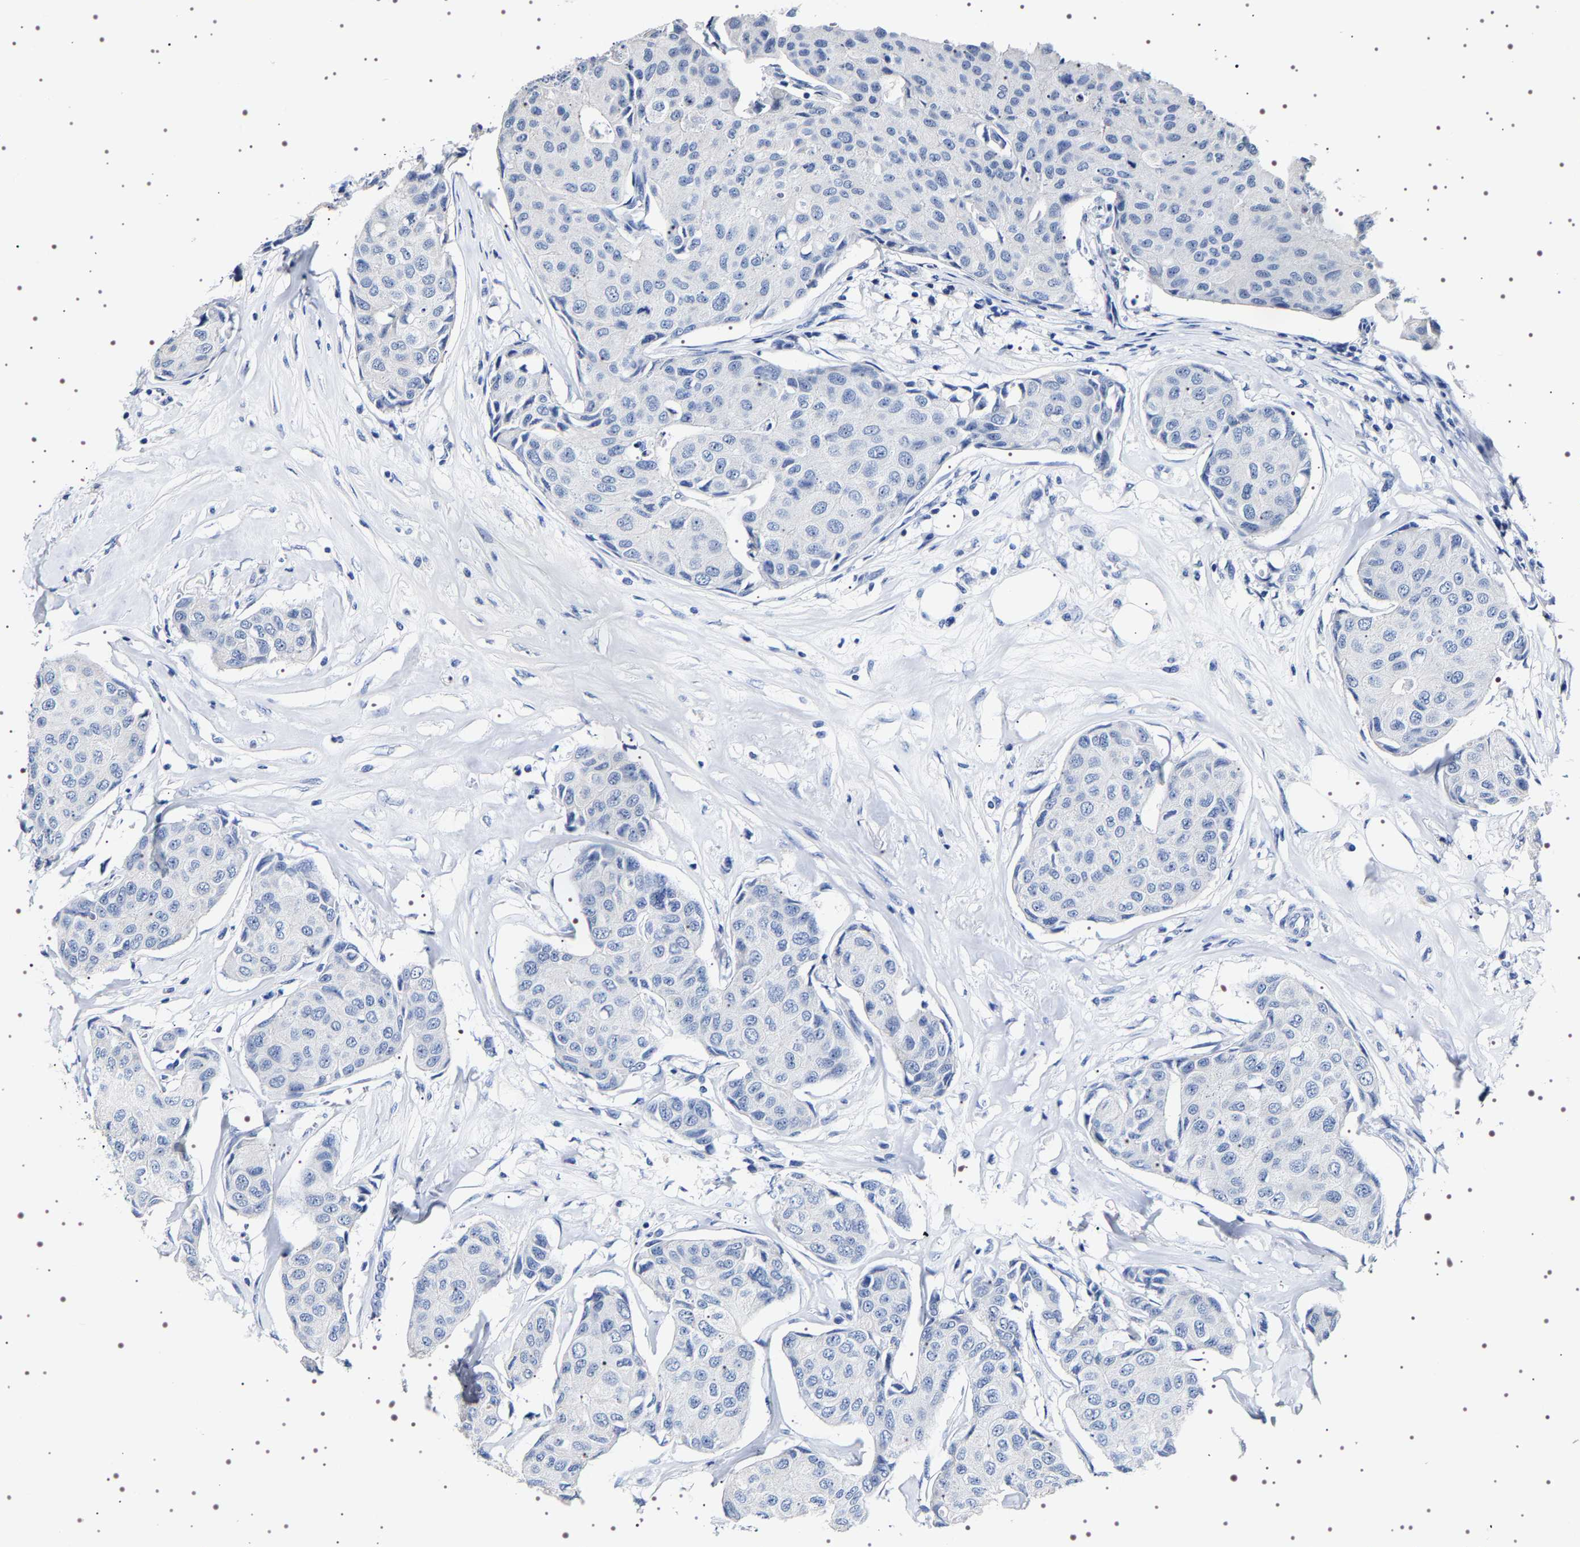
{"staining": {"intensity": "negative", "quantity": "none", "location": "none"}, "tissue": "breast cancer", "cell_type": "Tumor cells", "image_type": "cancer", "snomed": [{"axis": "morphology", "description": "Duct carcinoma"}, {"axis": "topography", "description": "Breast"}], "caption": "Breast cancer (intraductal carcinoma) was stained to show a protein in brown. There is no significant positivity in tumor cells.", "gene": "UBQLN3", "patient": {"sex": "female", "age": 80}}